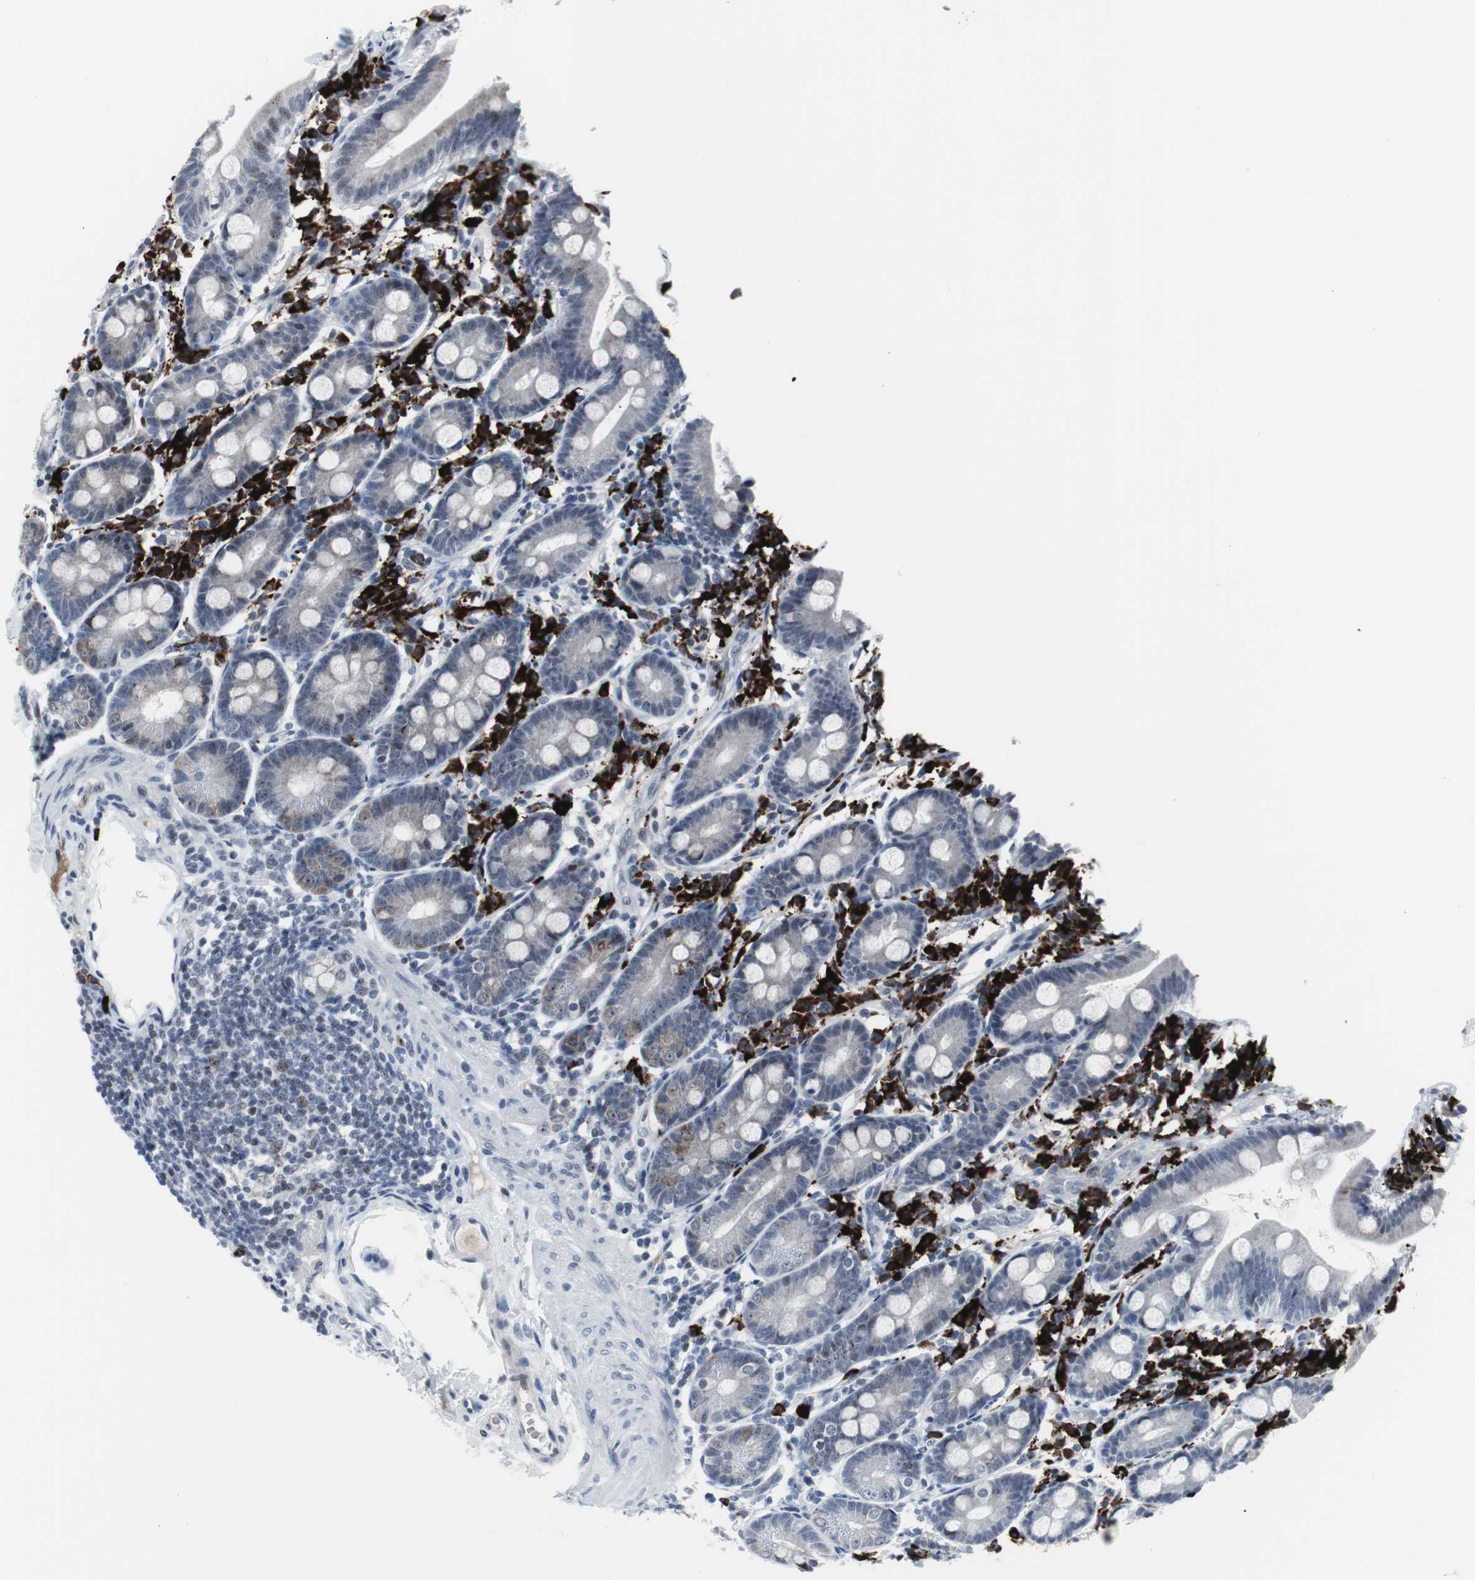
{"staining": {"intensity": "weak", "quantity": "<25%", "location": "cytoplasmic/membranous"}, "tissue": "duodenum", "cell_type": "Glandular cells", "image_type": "normal", "snomed": [{"axis": "morphology", "description": "Normal tissue, NOS"}, {"axis": "topography", "description": "Duodenum"}], "caption": "Unremarkable duodenum was stained to show a protein in brown. There is no significant staining in glandular cells. The staining was performed using DAB (3,3'-diaminobenzidine) to visualize the protein expression in brown, while the nuclei were stained in blue with hematoxylin (Magnification: 20x).", "gene": "DOK1", "patient": {"sex": "male", "age": 50}}